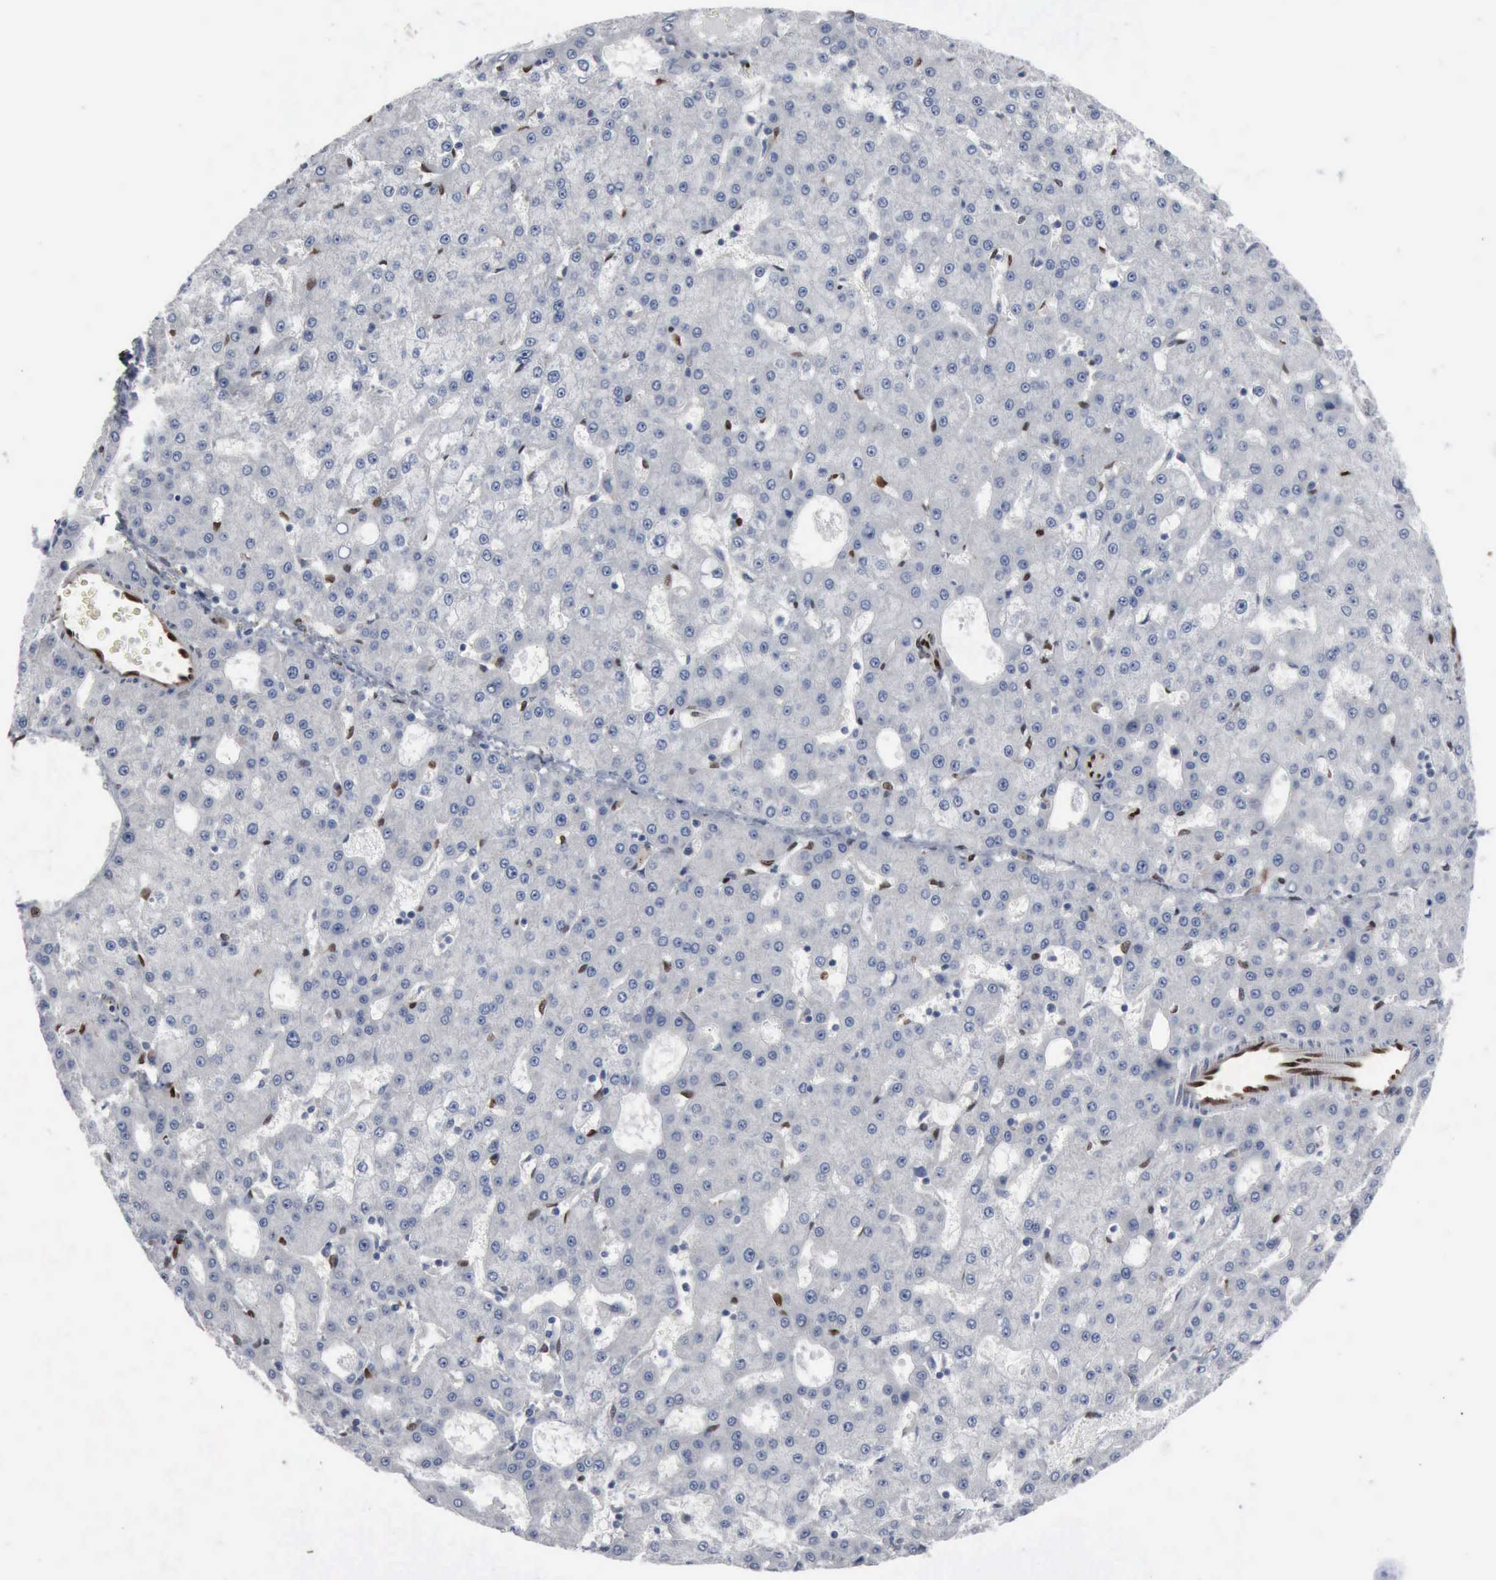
{"staining": {"intensity": "negative", "quantity": "none", "location": "none"}, "tissue": "liver cancer", "cell_type": "Tumor cells", "image_type": "cancer", "snomed": [{"axis": "morphology", "description": "Carcinoma, Hepatocellular, NOS"}, {"axis": "topography", "description": "Liver"}], "caption": "Hepatocellular carcinoma (liver) stained for a protein using IHC demonstrates no expression tumor cells.", "gene": "FGF2", "patient": {"sex": "male", "age": 47}}